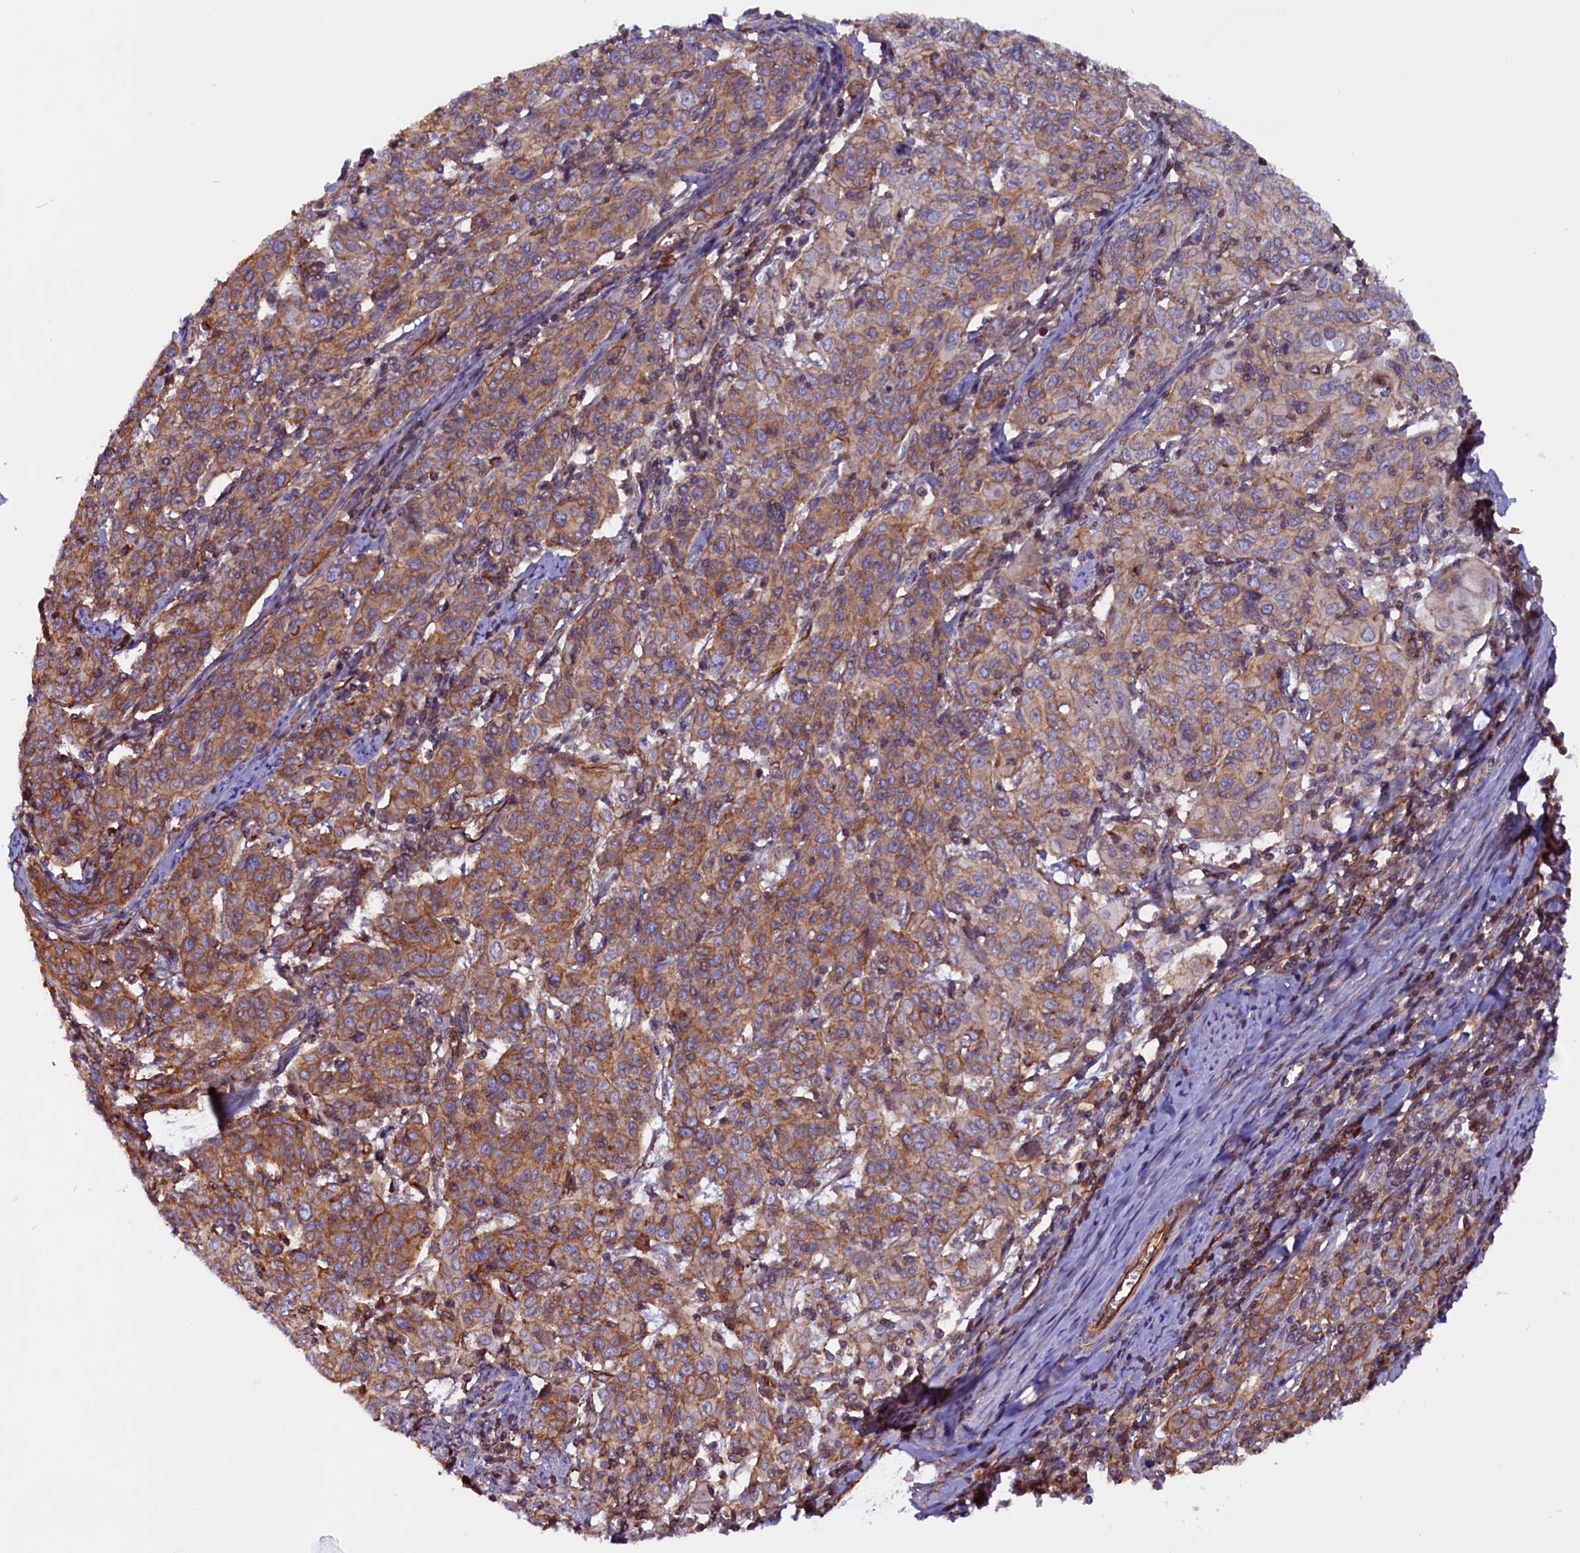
{"staining": {"intensity": "moderate", "quantity": ">75%", "location": "cytoplasmic/membranous"}, "tissue": "cervical cancer", "cell_type": "Tumor cells", "image_type": "cancer", "snomed": [{"axis": "morphology", "description": "Squamous cell carcinoma, NOS"}, {"axis": "topography", "description": "Cervix"}], "caption": "An IHC photomicrograph of tumor tissue is shown. Protein staining in brown shows moderate cytoplasmic/membranous positivity in cervical squamous cell carcinoma within tumor cells.", "gene": "ZNF749", "patient": {"sex": "female", "age": 67}}